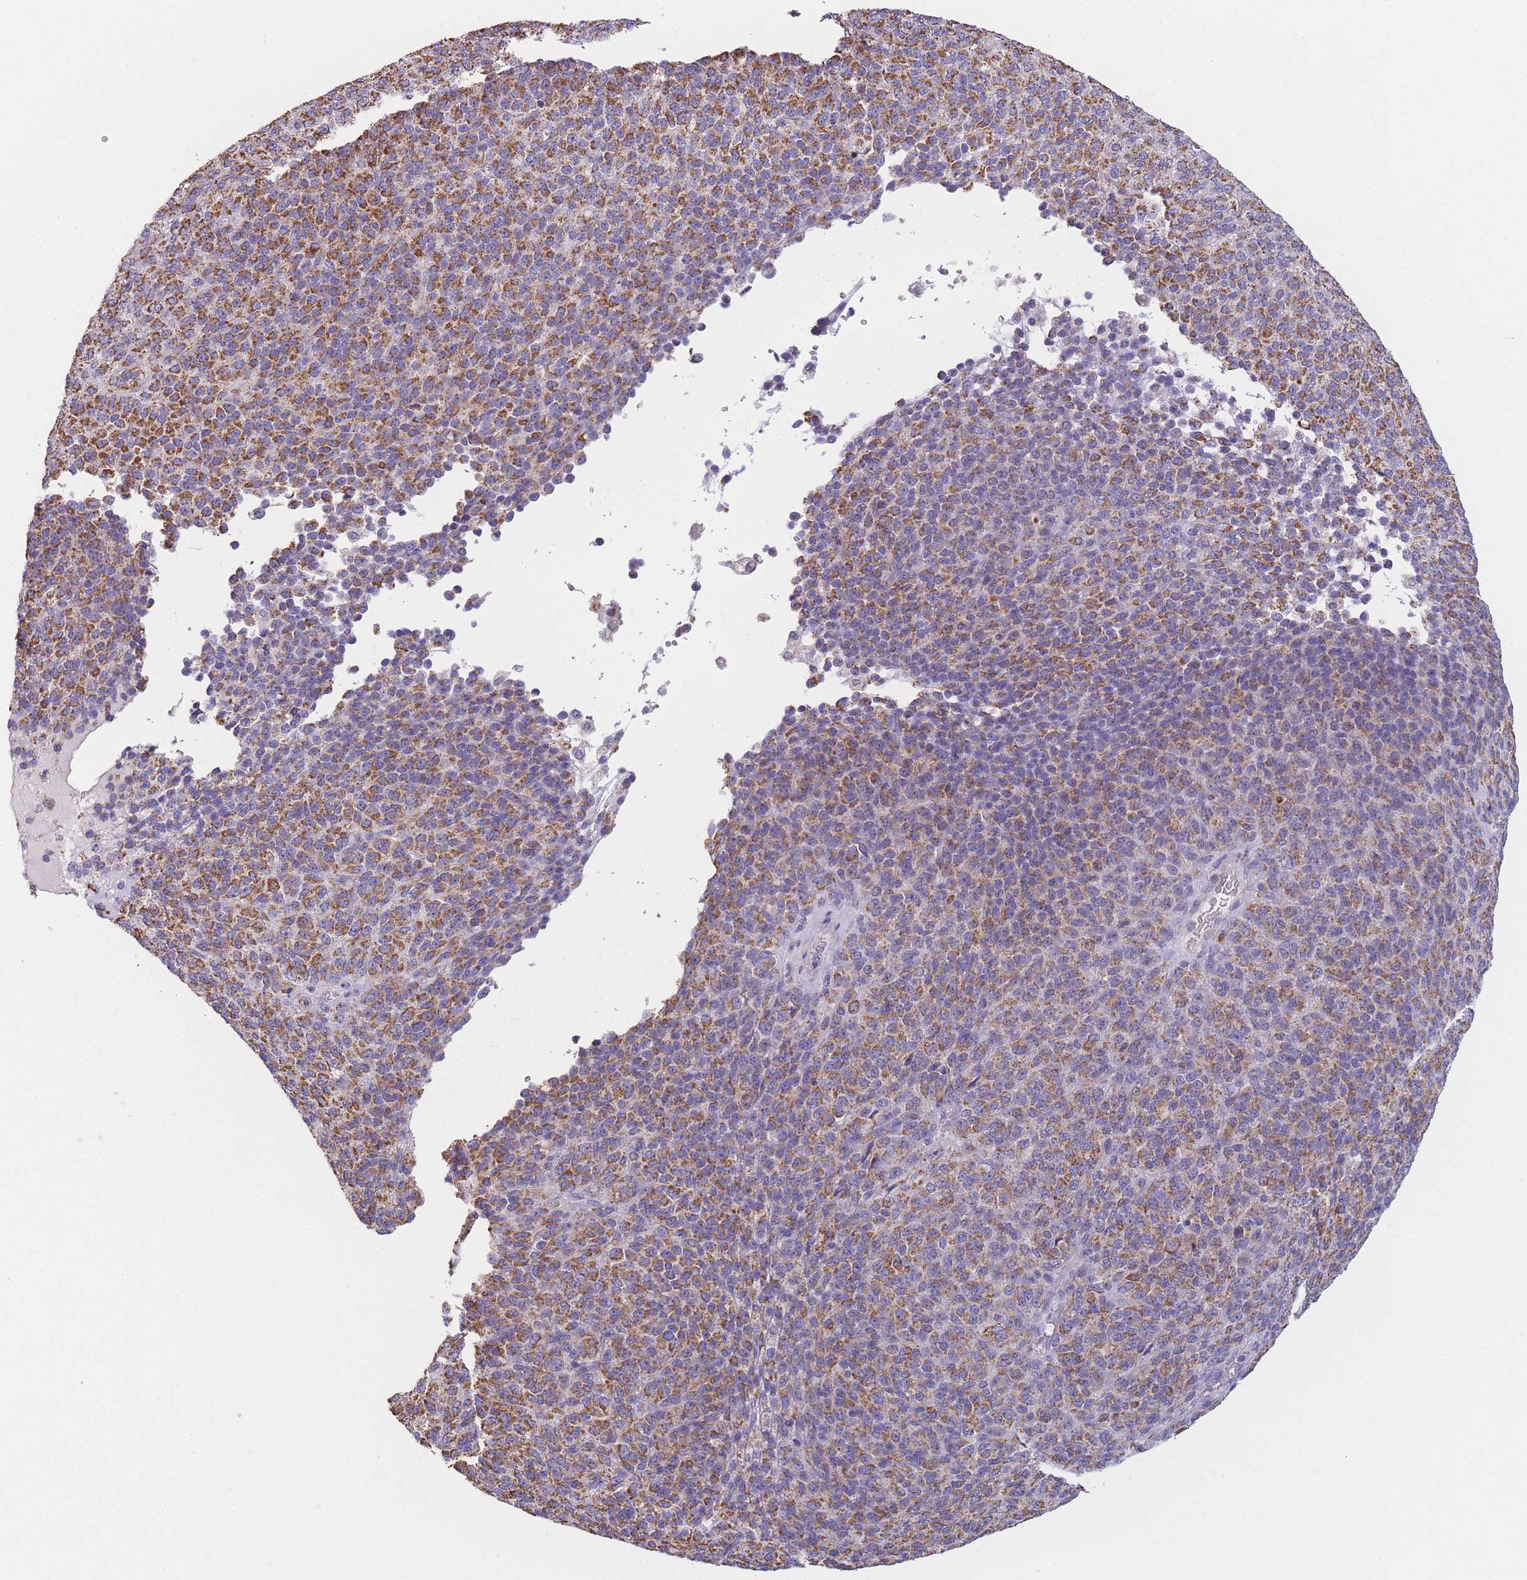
{"staining": {"intensity": "moderate", "quantity": ">75%", "location": "cytoplasmic/membranous"}, "tissue": "melanoma", "cell_type": "Tumor cells", "image_type": "cancer", "snomed": [{"axis": "morphology", "description": "Malignant melanoma, Metastatic site"}, {"axis": "topography", "description": "Brain"}], "caption": "This is an image of IHC staining of malignant melanoma (metastatic site), which shows moderate positivity in the cytoplasmic/membranous of tumor cells.", "gene": "PRAM1", "patient": {"sex": "female", "age": 56}}